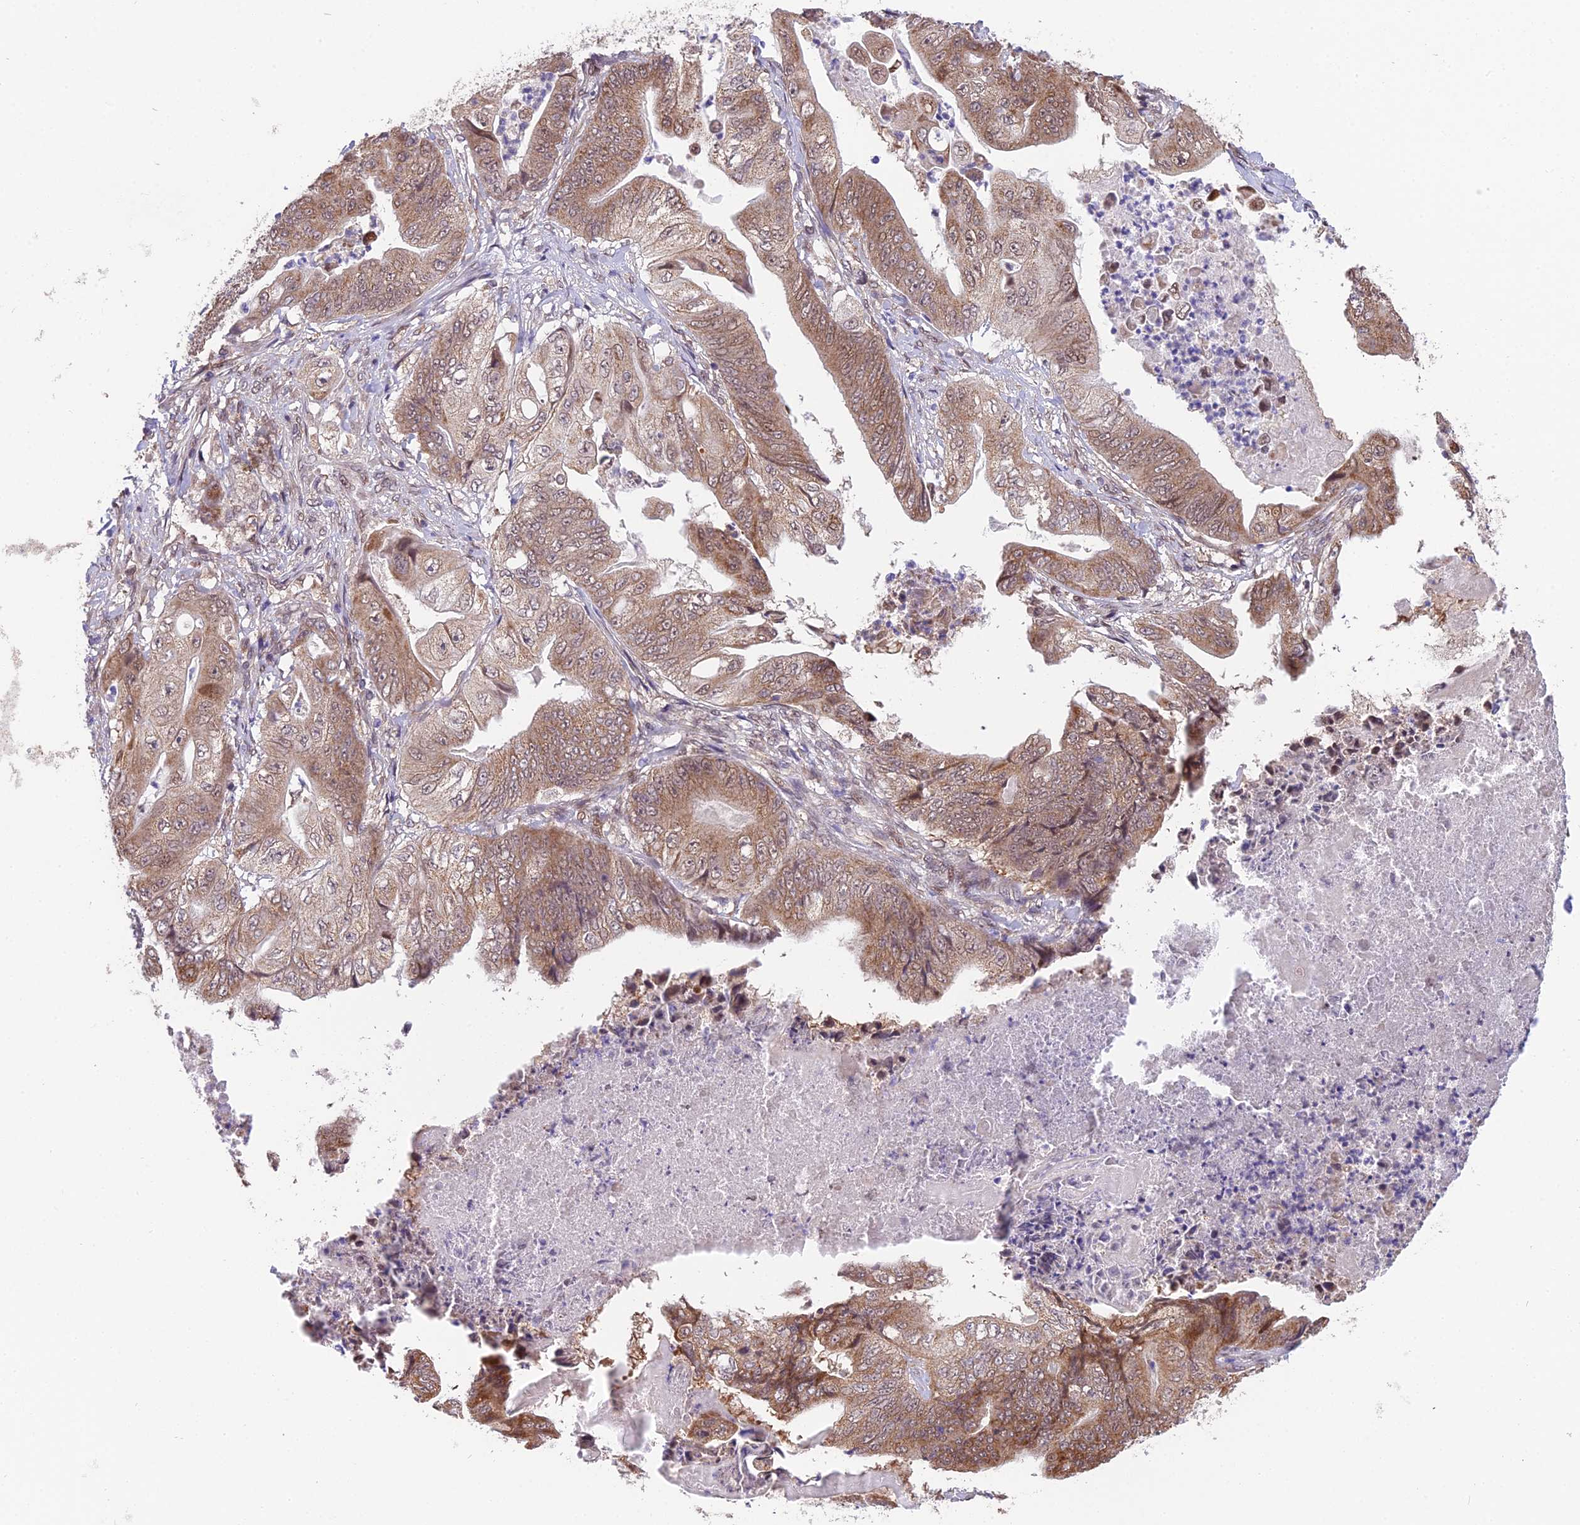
{"staining": {"intensity": "moderate", "quantity": ">75%", "location": "cytoplasmic/membranous,nuclear"}, "tissue": "stomach cancer", "cell_type": "Tumor cells", "image_type": "cancer", "snomed": [{"axis": "morphology", "description": "Adenocarcinoma, NOS"}, {"axis": "topography", "description": "Stomach"}], "caption": "Approximately >75% of tumor cells in stomach cancer display moderate cytoplasmic/membranous and nuclear protein staining as visualized by brown immunohistochemical staining.", "gene": "CYP2R1", "patient": {"sex": "male", "age": 62}}